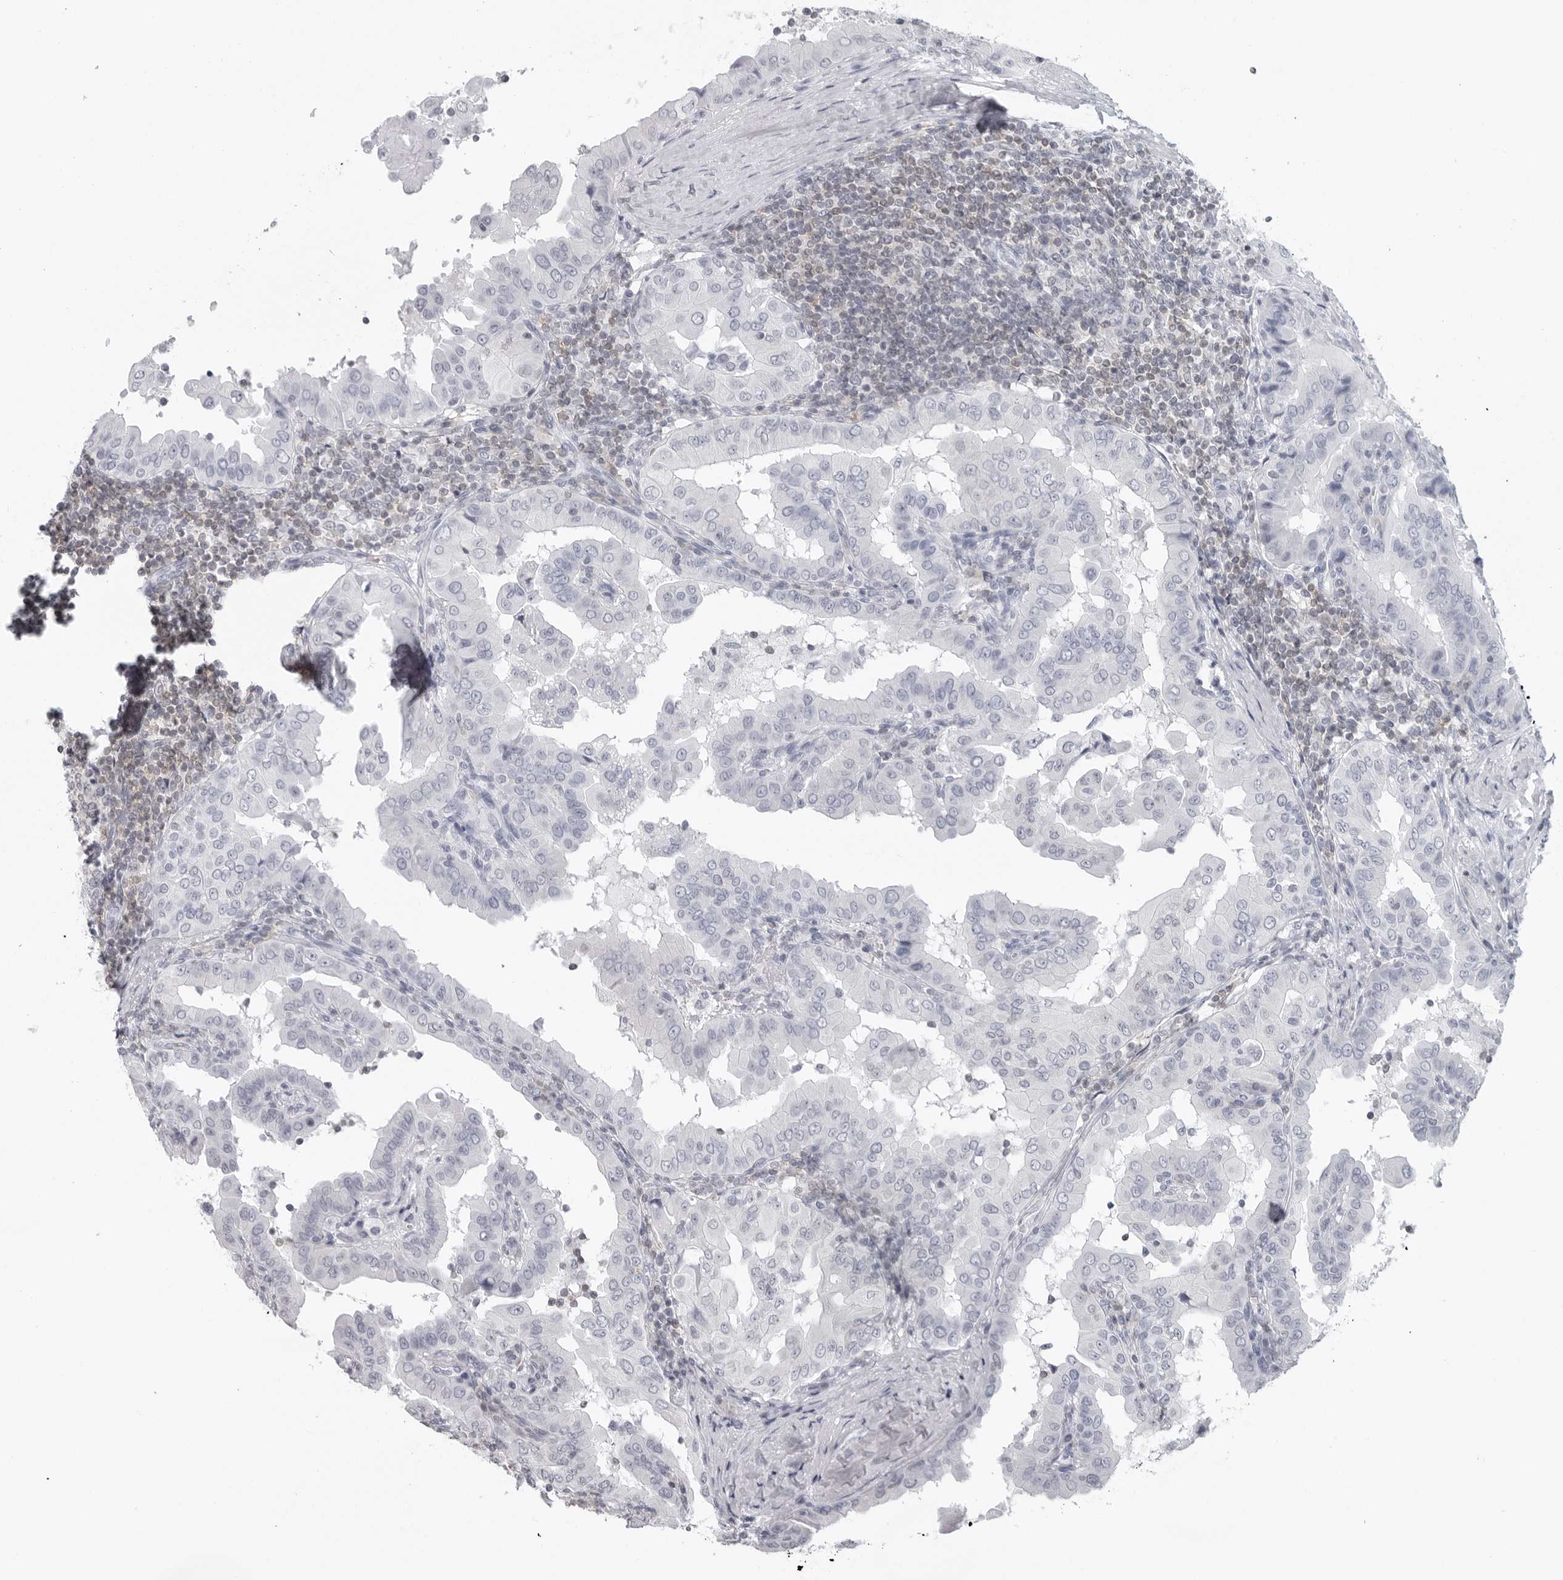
{"staining": {"intensity": "negative", "quantity": "none", "location": "none"}, "tissue": "thyroid cancer", "cell_type": "Tumor cells", "image_type": "cancer", "snomed": [{"axis": "morphology", "description": "Papillary adenocarcinoma, NOS"}, {"axis": "topography", "description": "Thyroid gland"}], "caption": "A histopathology image of thyroid cancer (papillary adenocarcinoma) stained for a protein shows no brown staining in tumor cells.", "gene": "EPB41", "patient": {"sex": "male", "age": 33}}